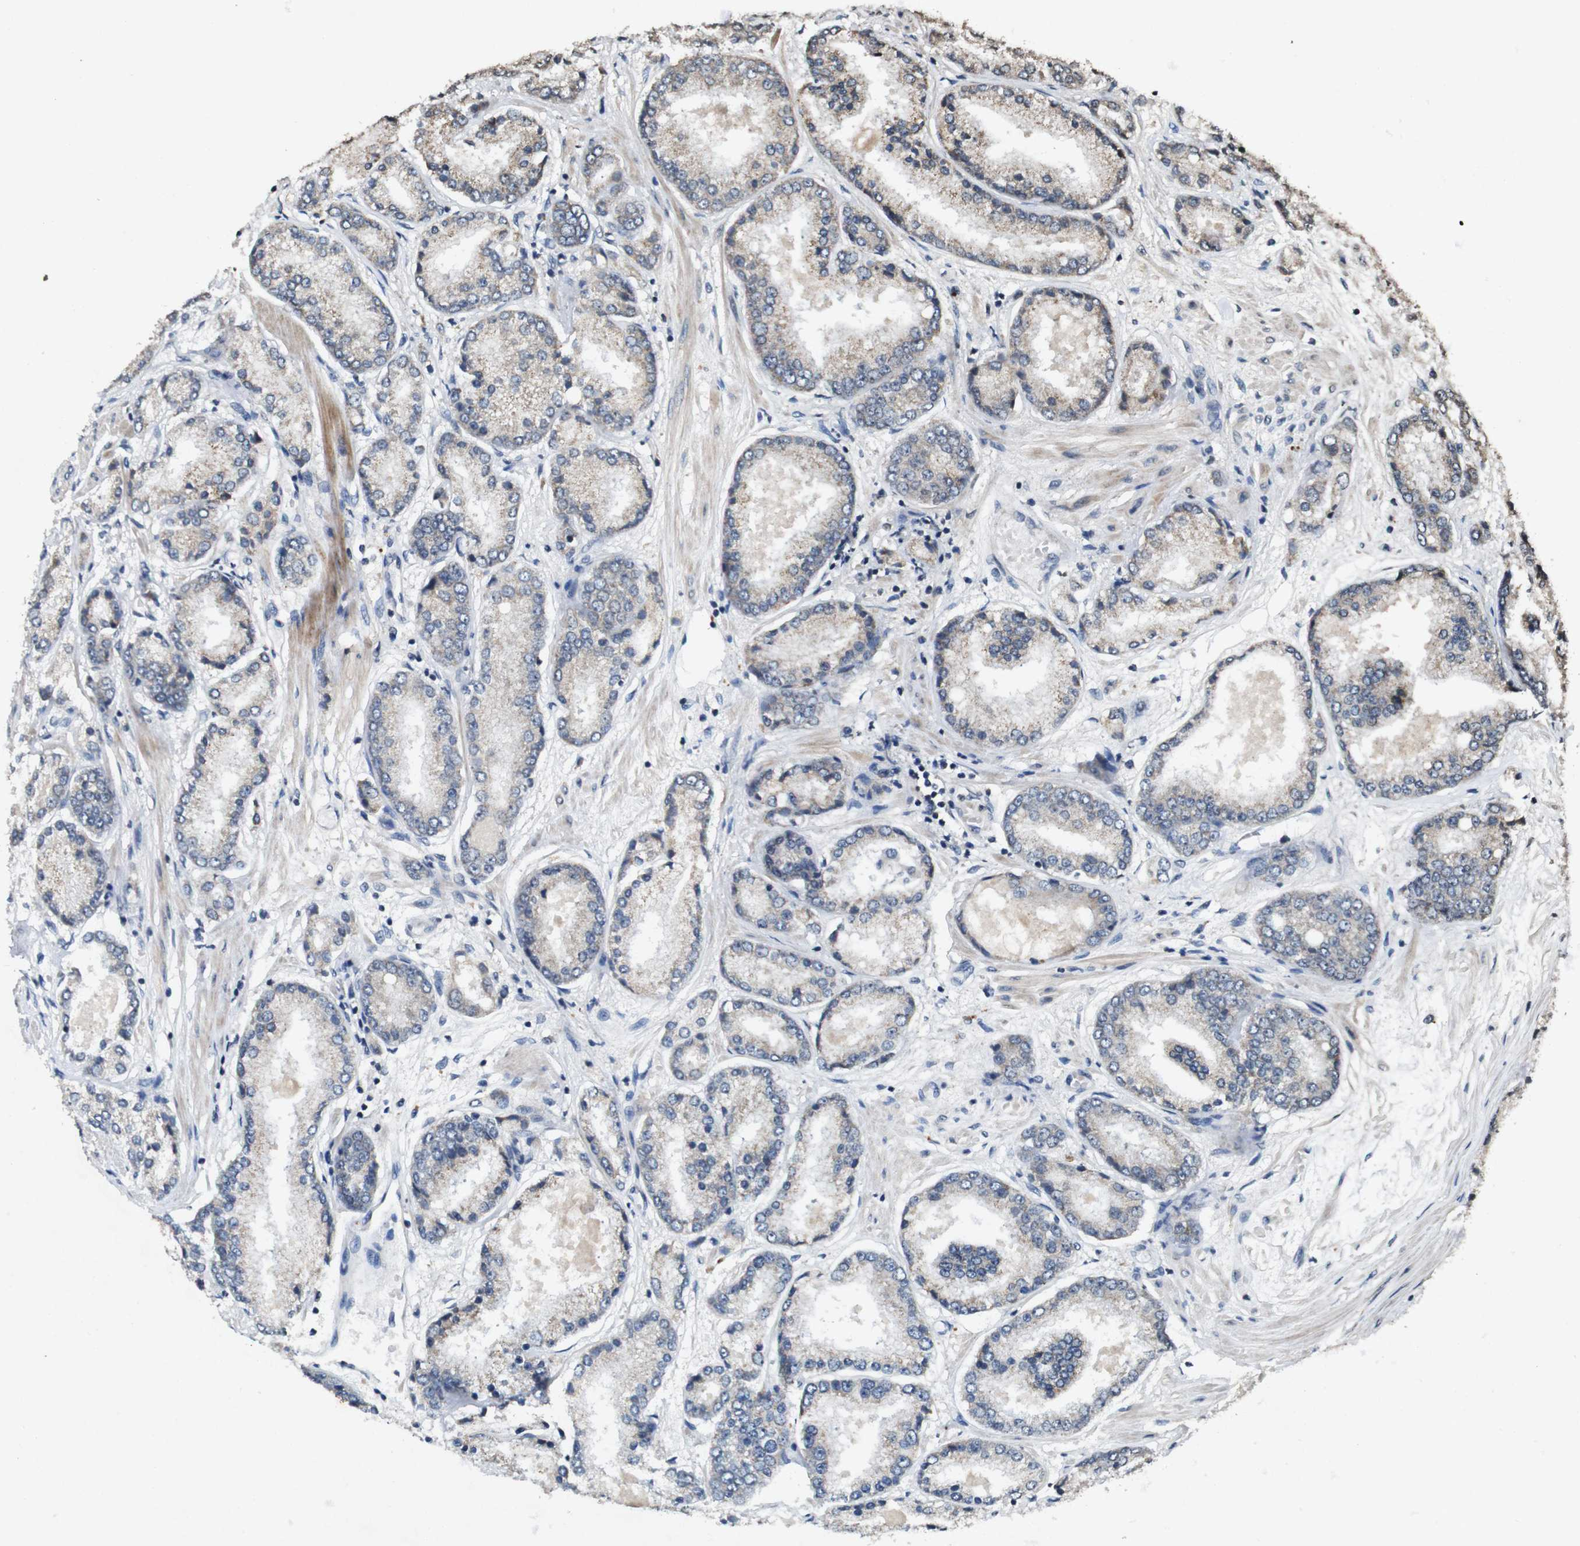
{"staining": {"intensity": "weak", "quantity": "25%-75%", "location": "cytoplasmic/membranous"}, "tissue": "prostate cancer", "cell_type": "Tumor cells", "image_type": "cancer", "snomed": [{"axis": "morphology", "description": "Adenocarcinoma, High grade"}, {"axis": "topography", "description": "Prostate"}], "caption": "Immunohistochemistry of human high-grade adenocarcinoma (prostate) shows low levels of weak cytoplasmic/membranous staining in about 25%-75% of tumor cells.", "gene": "SORL1", "patient": {"sex": "male", "age": 59}}